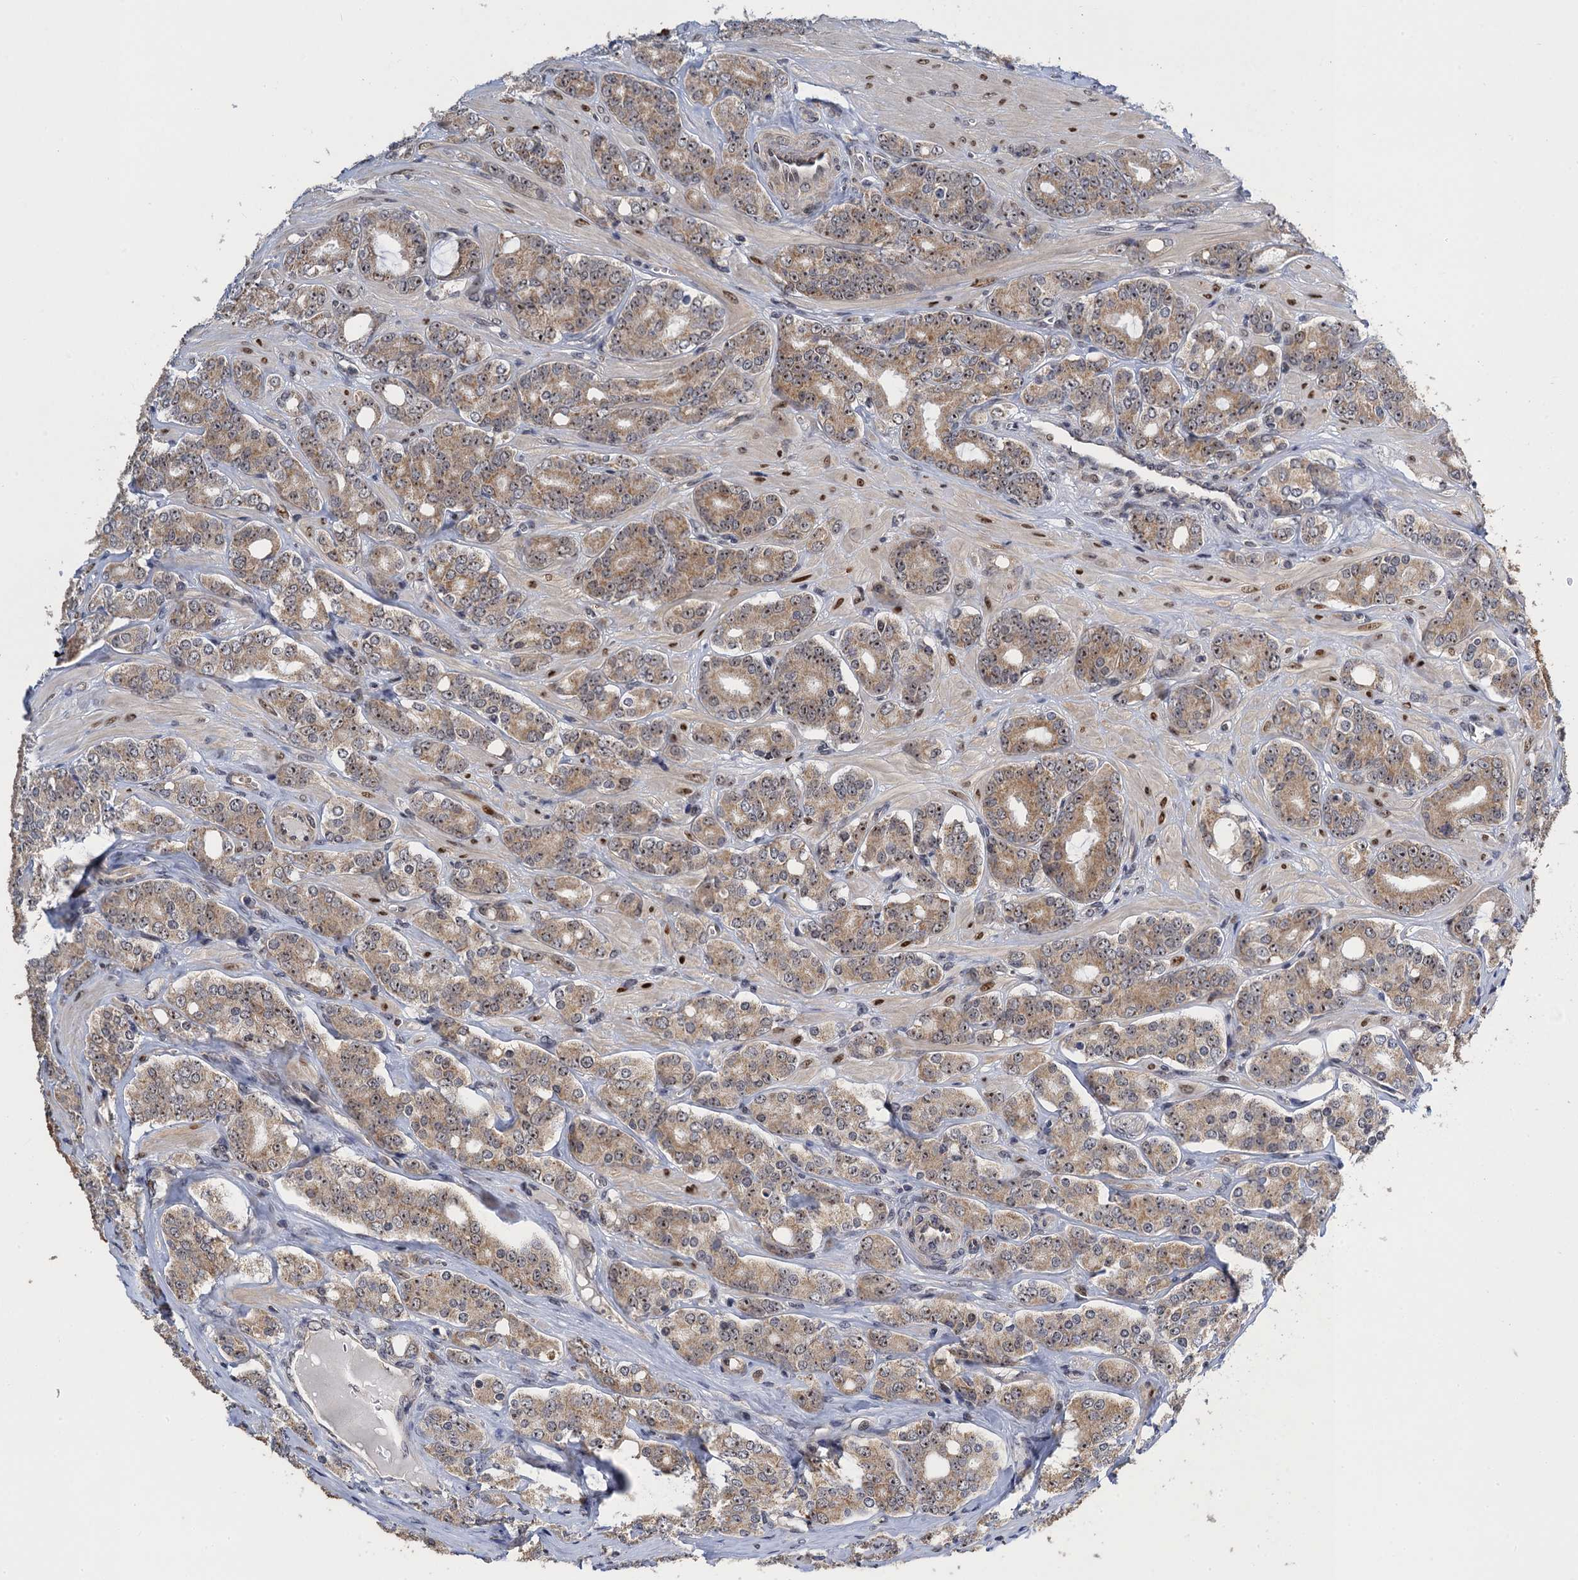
{"staining": {"intensity": "moderate", "quantity": ">75%", "location": "cytoplasmic/membranous,nuclear"}, "tissue": "prostate cancer", "cell_type": "Tumor cells", "image_type": "cancer", "snomed": [{"axis": "morphology", "description": "Adenocarcinoma, High grade"}, {"axis": "topography", "description": "Prostate"}], "caption": "Immunohistochemical staining of human prostate high-grade adenocarcinoma shows medium levels of moderate cytoplasmic/membranous and nuclear protein staining in approximately >75% of tumor cells.", "gene": "ZAR1L", "patient": {"sex": "male", "age": 62}}